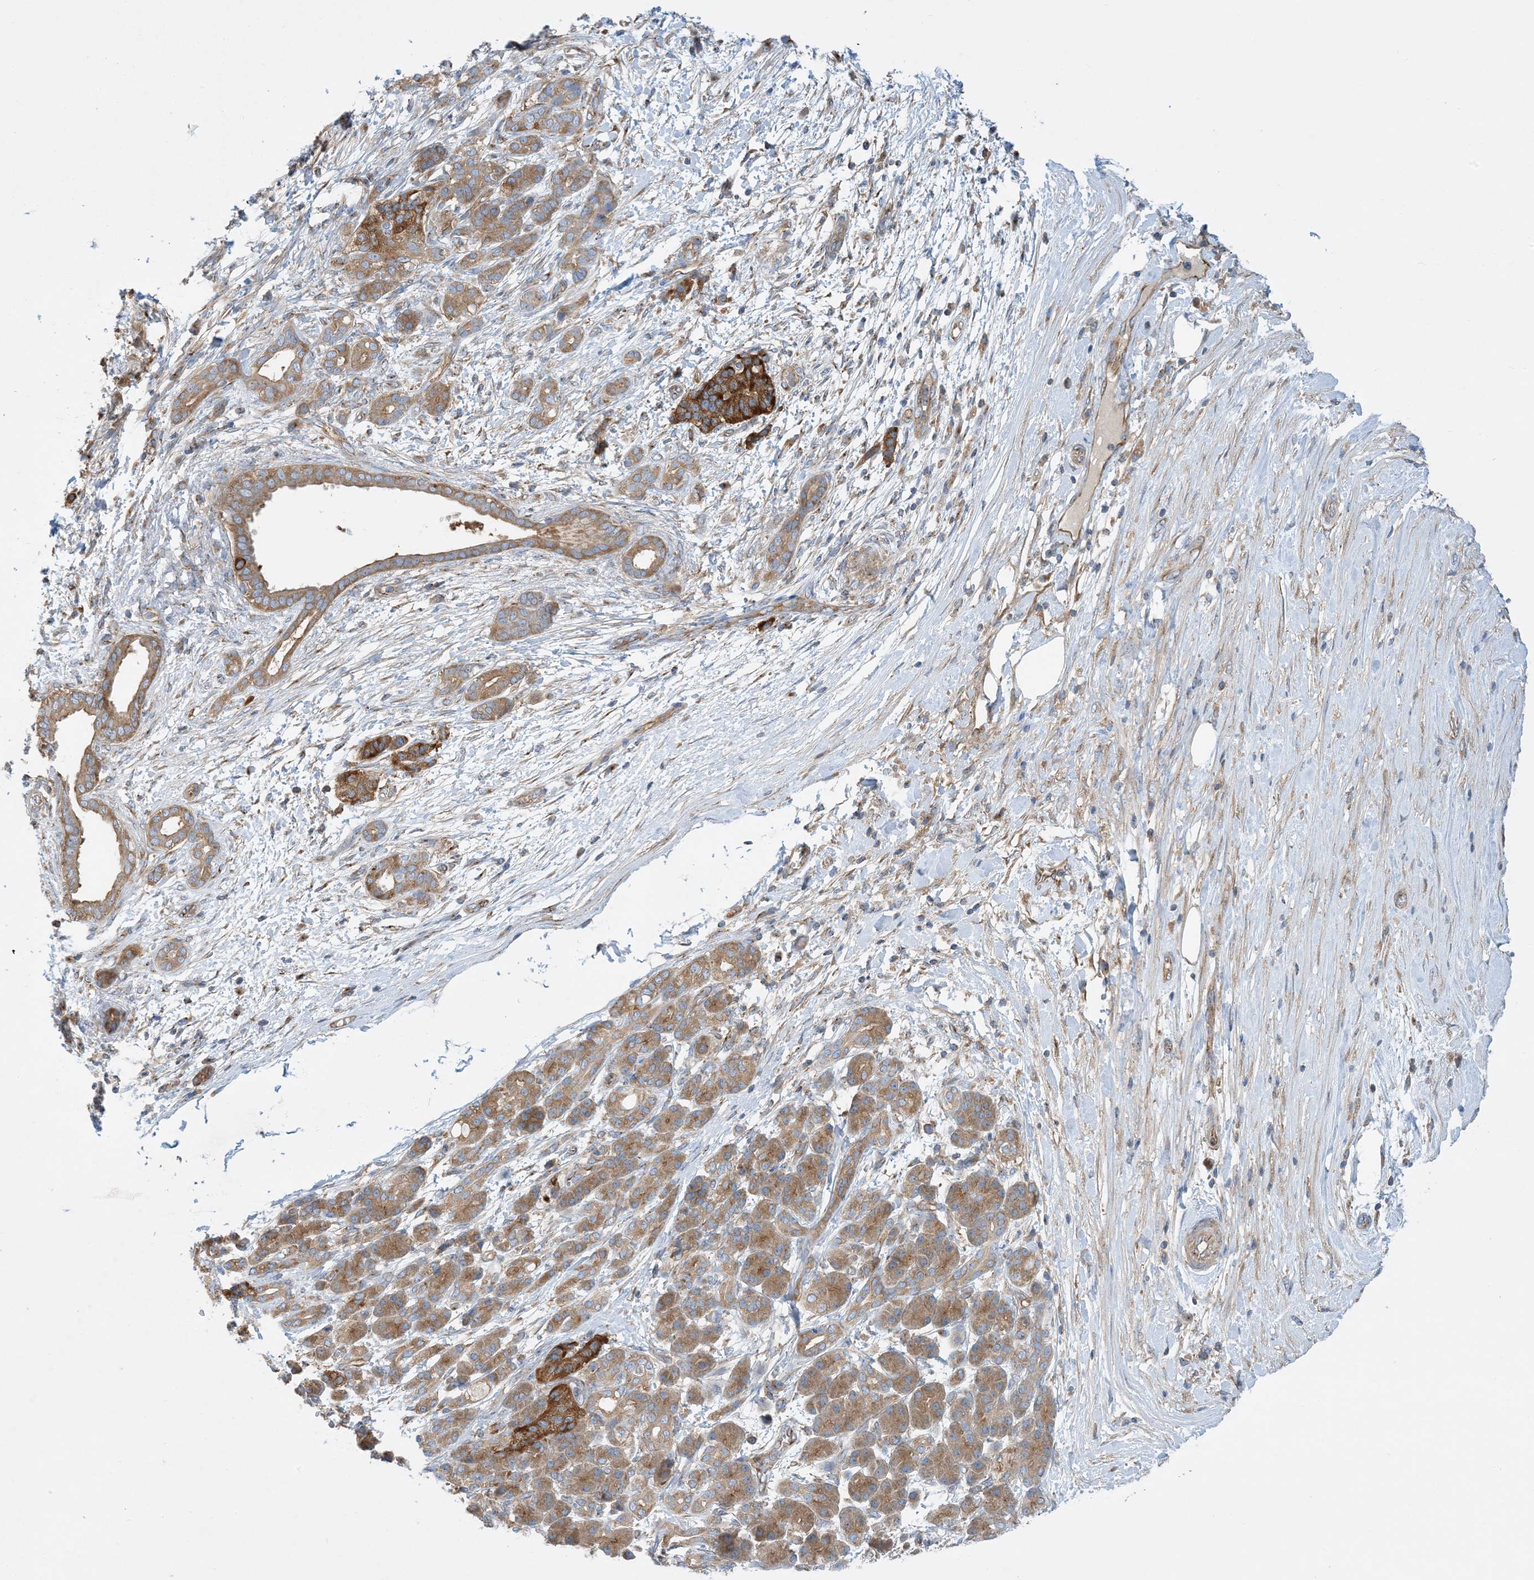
{"staining": {"intensity": "moderate", "quantity": ">75%", "location": "cytoplasmic/membranous"}, "tissue": "pancreatic cancer", "cell_type": "Tumor cells", "image_type": "cancer", "snomed": [{"axis": "morphology", "description": "Adenocarcinoma, NOS"}, {"axis": "topography", "description": "Pancreas"}], "caption": "Brown immunohistochemical staining in adenocarcinoma (pancreatic) shows moderate cytoplasmic/membranous expression in approximately >75% of tumor cells. The staining was performed using DAB (3,3'-diaminobenzidine), with brown indicating positive protein expression. Nuclei are stained blue with hematoxylin.", "gene": "SIDT1", "patient": {"sex": "female", "age": 55}}